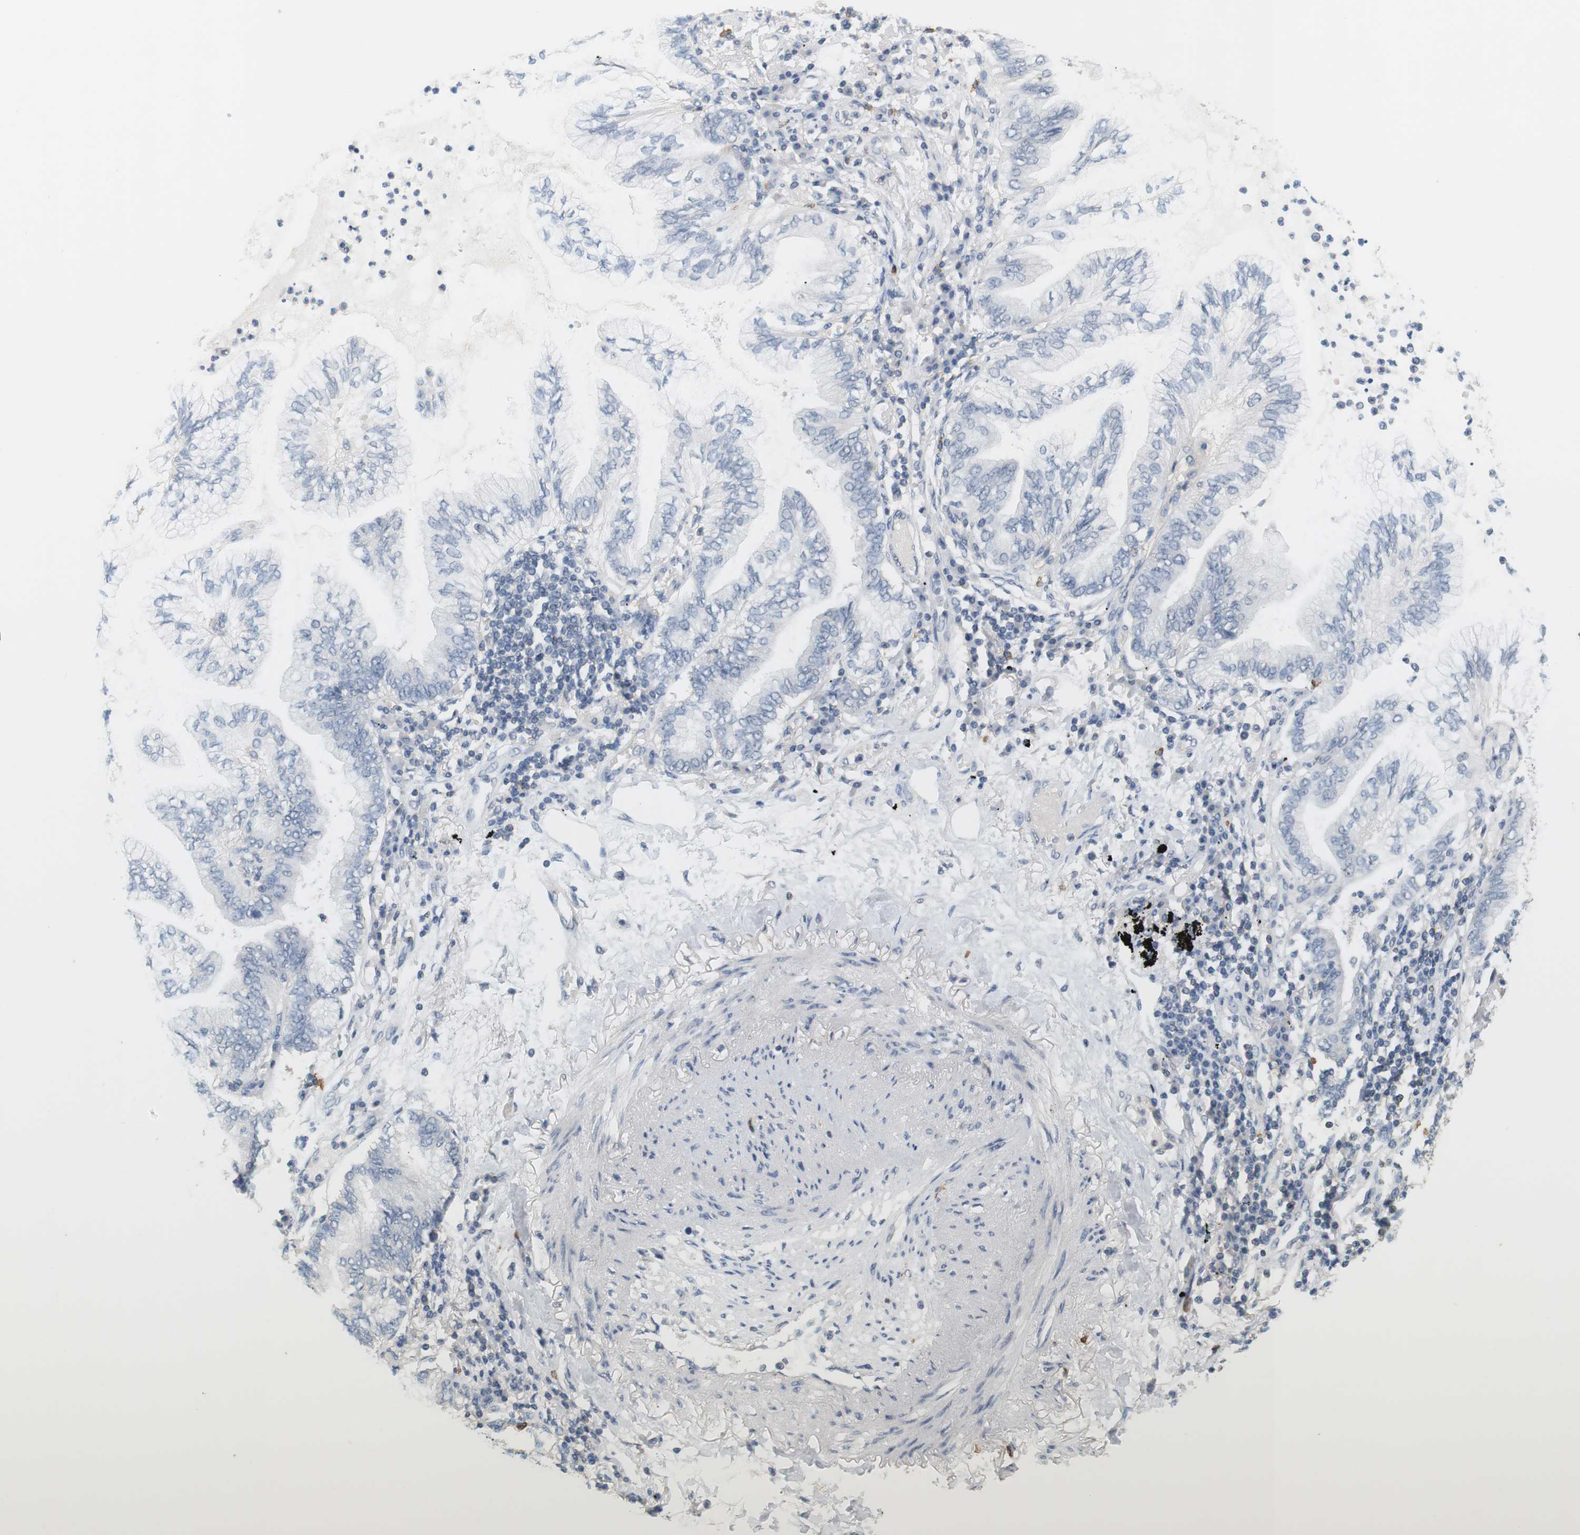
{"staining": {"intensity": "negative", "quantity": "none", "location": "none"}, "tissue": "lung cancer", "cell_type": "Tumor cells", "image_type": "cancer", "snomed": [{"axis": "morphology", "description": "Normal tissue, NOS"}, {"axis": "morphology", "description": "Adenocarcinoma, NOS"}, {"axis": "topography", "description": "Bronchus"}, {"axis": "topography", "description": "Lung"}], "caption": "The photomicrograph reveals no staining of tumor cells in lung cancer.", "gene": "OSR1", "patient": {"sex": "female", "age": 70}}